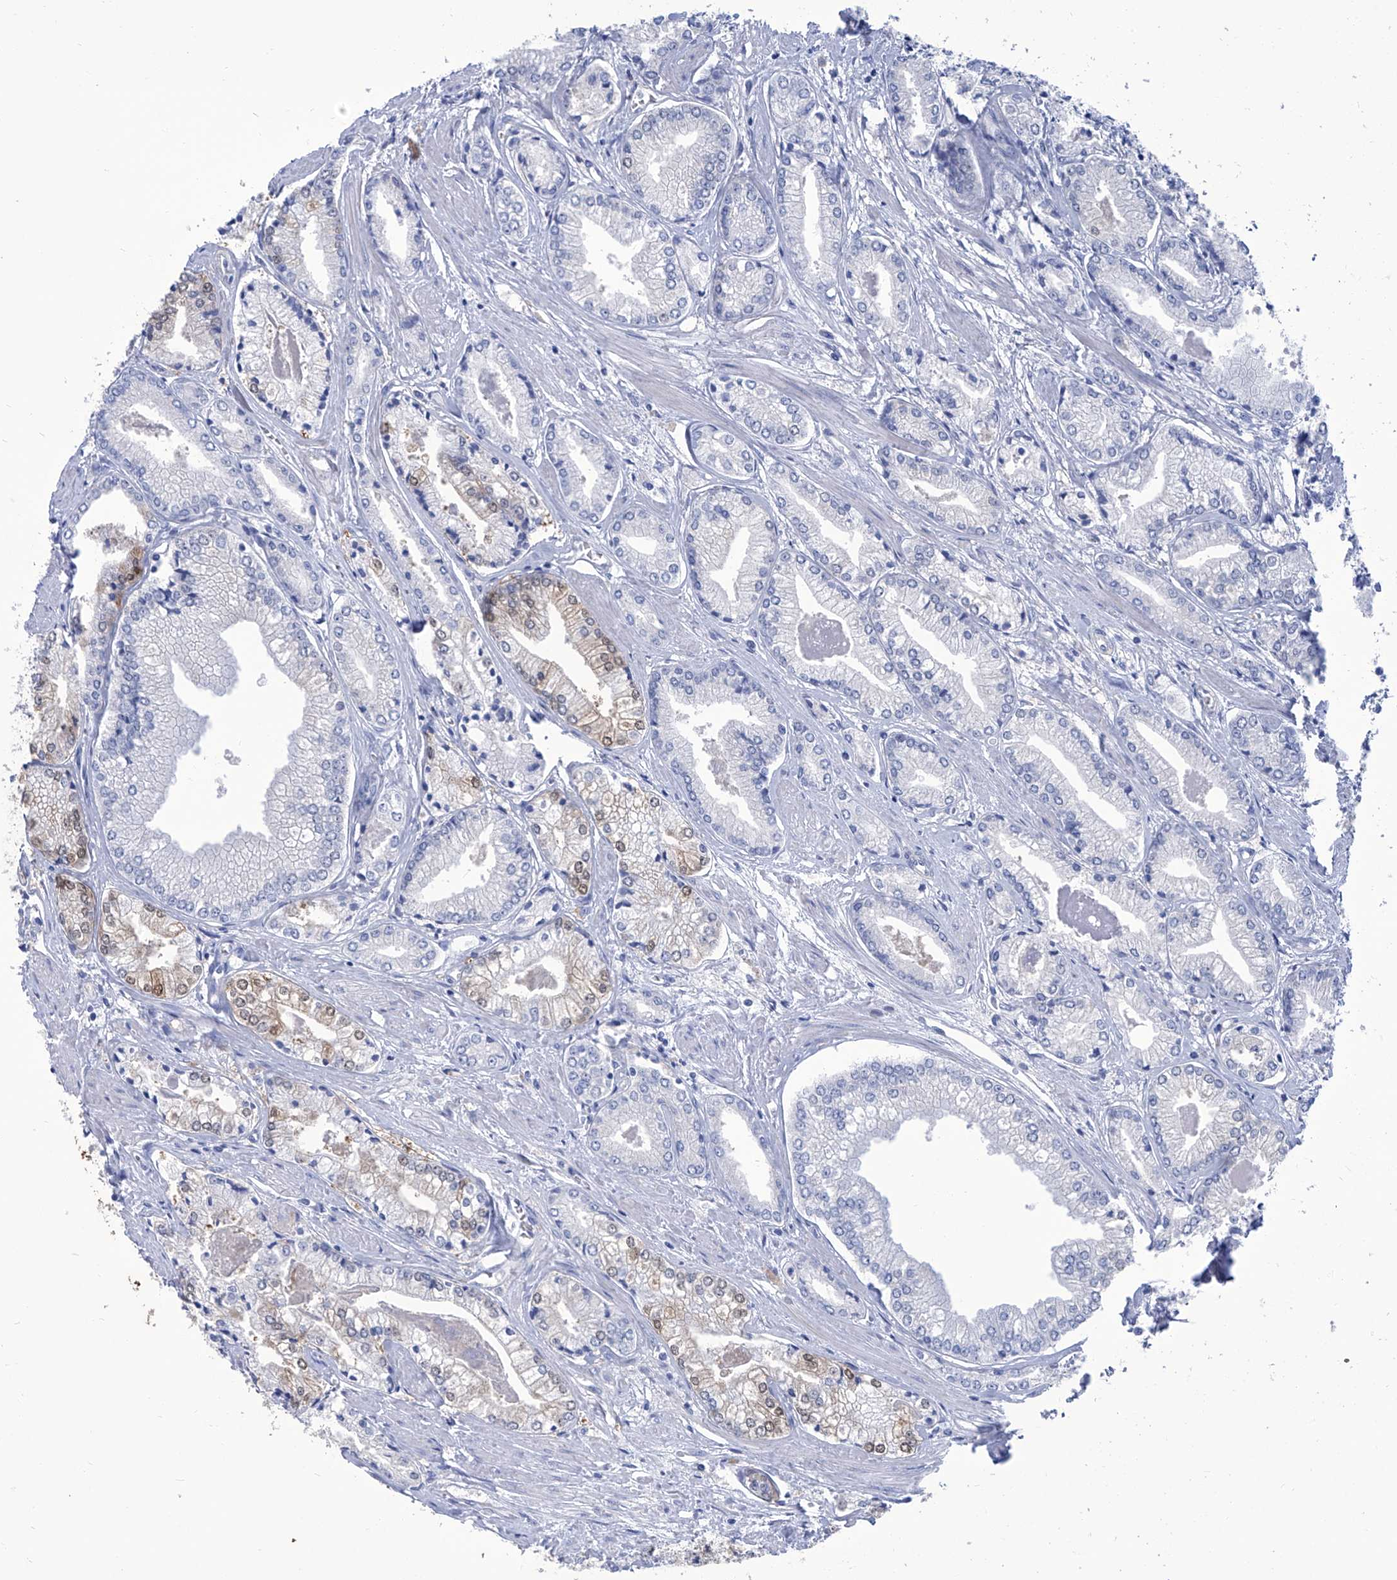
{"staining": {"intensity": "moderate", "quantity": "<25%", "location": "nuclear"}, "tissue": "prostate cancer", "cell_type": "Tumor cells", "image_type": "cancer", "snomed": [{"axis": "morphology", "description": "Adenocarcinoma, Low grade"}, {"axis": "topography", "description": "Prostate"}], "caption": "Immunohistochemistry (IHC) (DAB) staining of low-grade adenocarcinoma (prostate) reveals moderate nuclear protein positivity in about <25% of tumor cells. The staining was performed using DAB, with brown indicating positive protein expression. Nuclei are stained blue with hematoxylin.", "gene": "SMS", "patient": {"sex": "male", "age": 60}}